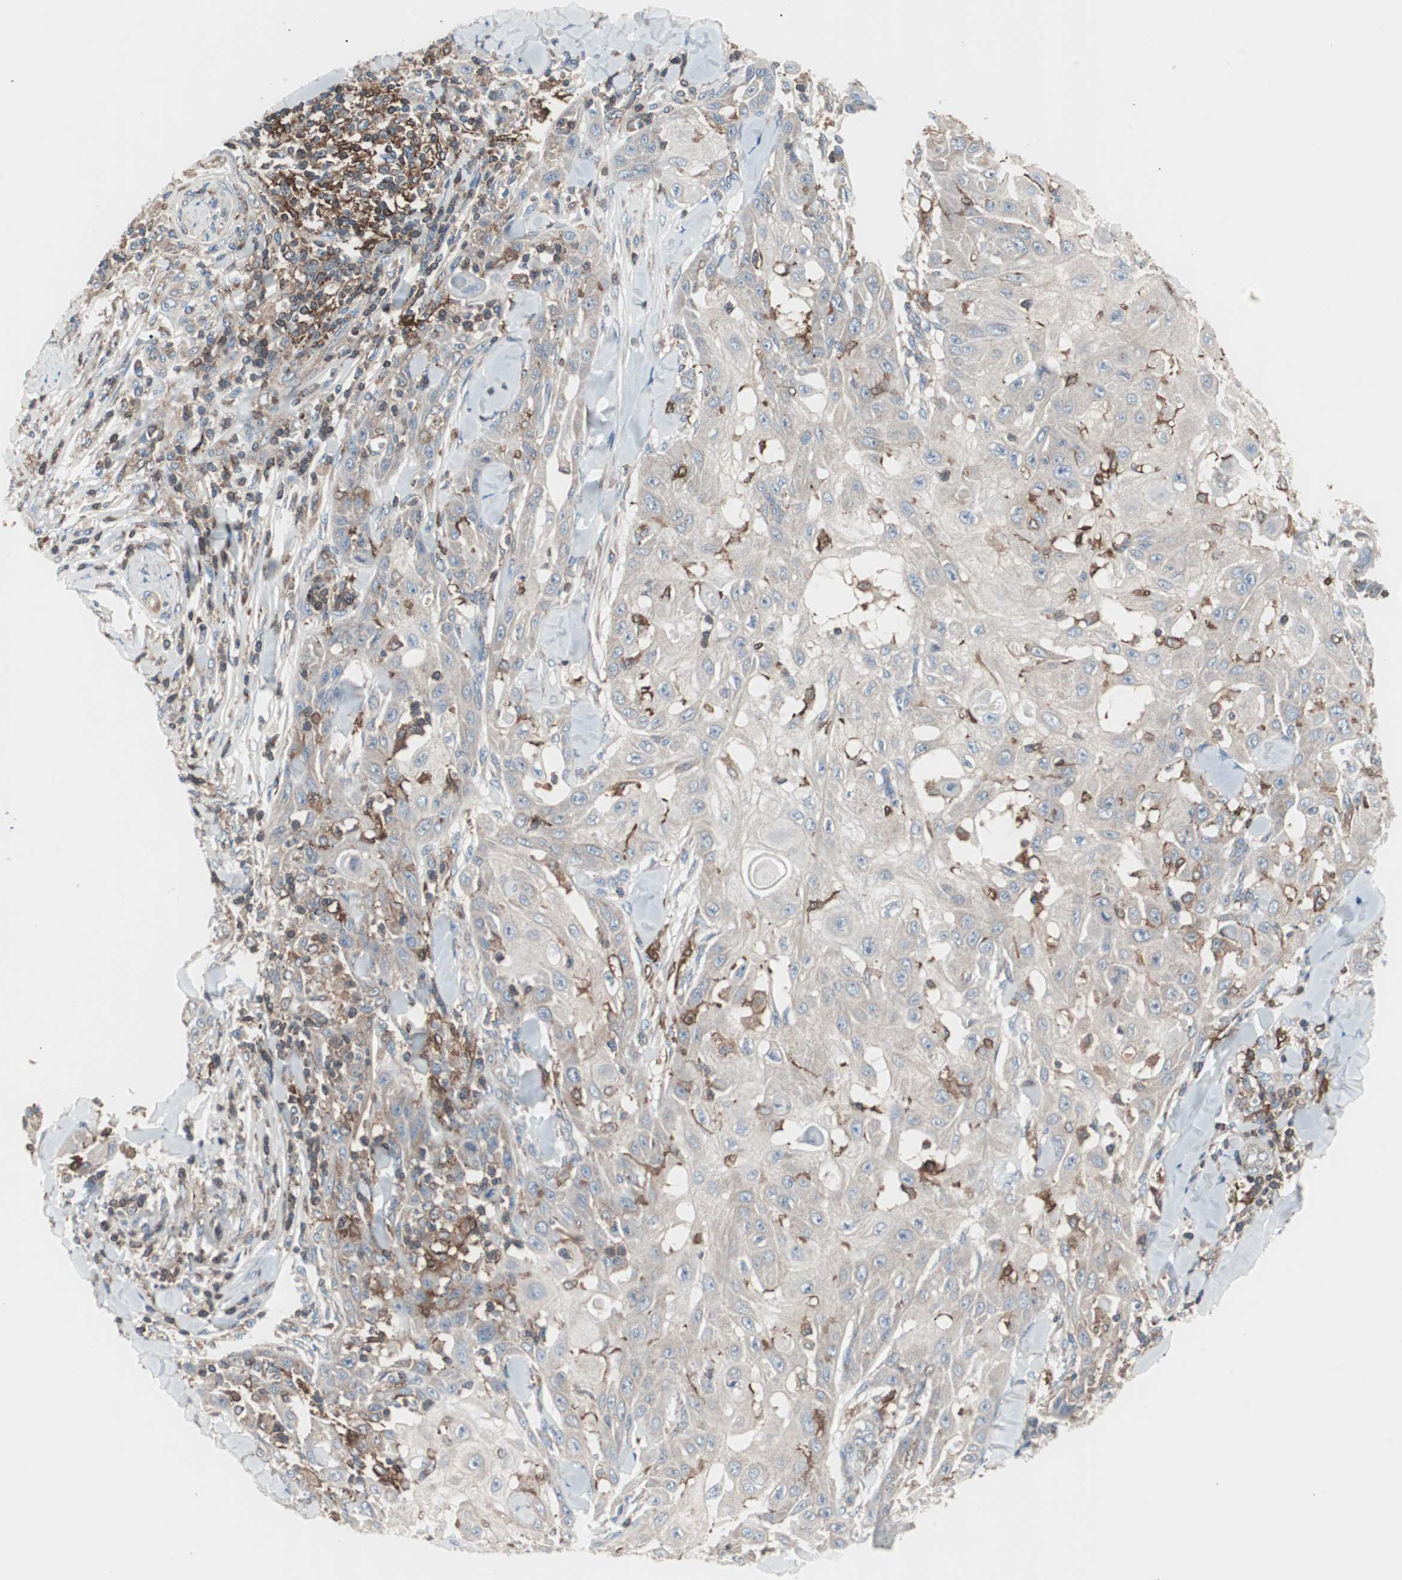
{"staining": {"intensity": "weak", "quantity": ">75%", "location": "cytoplasmic/membranous"}, "tissue": "skin cancer", "cell_type": "Tumor cells", "image_type": "cancer", "snomed": [{"axis": "morphology", "description": "Squamous cell carcinoma, NOS"}, {"axis": "topography", "description": "Skin"}], "caption": "This micrograph displays immunohistochemistry (IHC) staining of human squamous cell carcinoma (skin), with low weak cytoplasmic/membranous staining in approximately >75% of tumor cells.", "gene": "PIK3R1", "patient": {"sex": "male", "age": 24}}